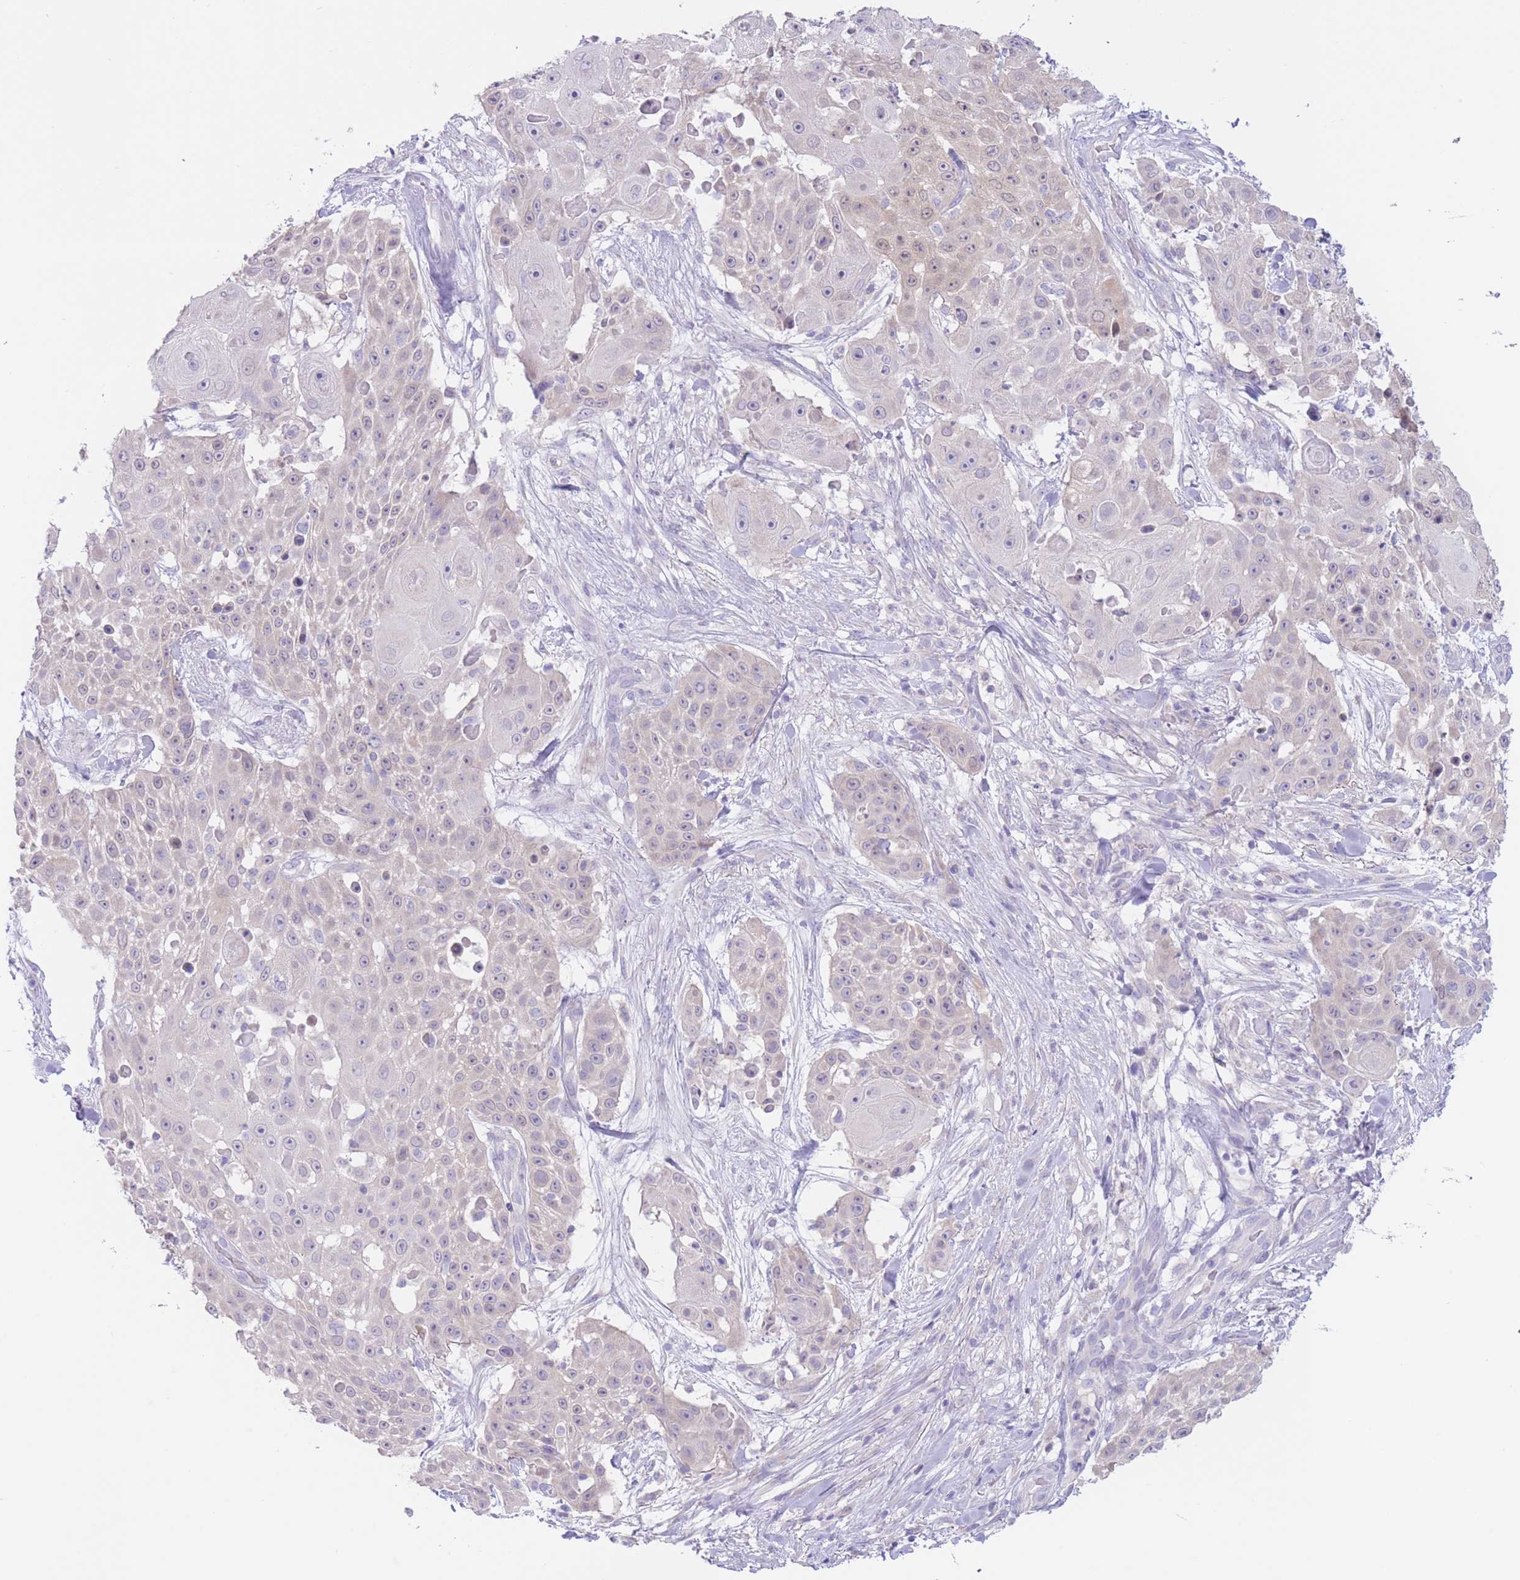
{"staining": {"intensity": "weak", "quantity": "<25%", "location": "cytoplasmic/membranous"}, "tissue": "skin cancer", "cell_type": "Tumor cells", "image_type": "cancer", "snomed": [{"axis": "morphology", "description": "Squamous cell carcinoma, NOS"}, {"axis": "topography", "description": "Skin"}], "caption": "This micrograph is of skin cancer stained with immunohistochemistry (IHC) to label a protein in brown with the nuclei are counter-stained blue. There is no staining in tumor cells.", "gene": "FAH", "patient": {"sex": "female", "age": 86}}